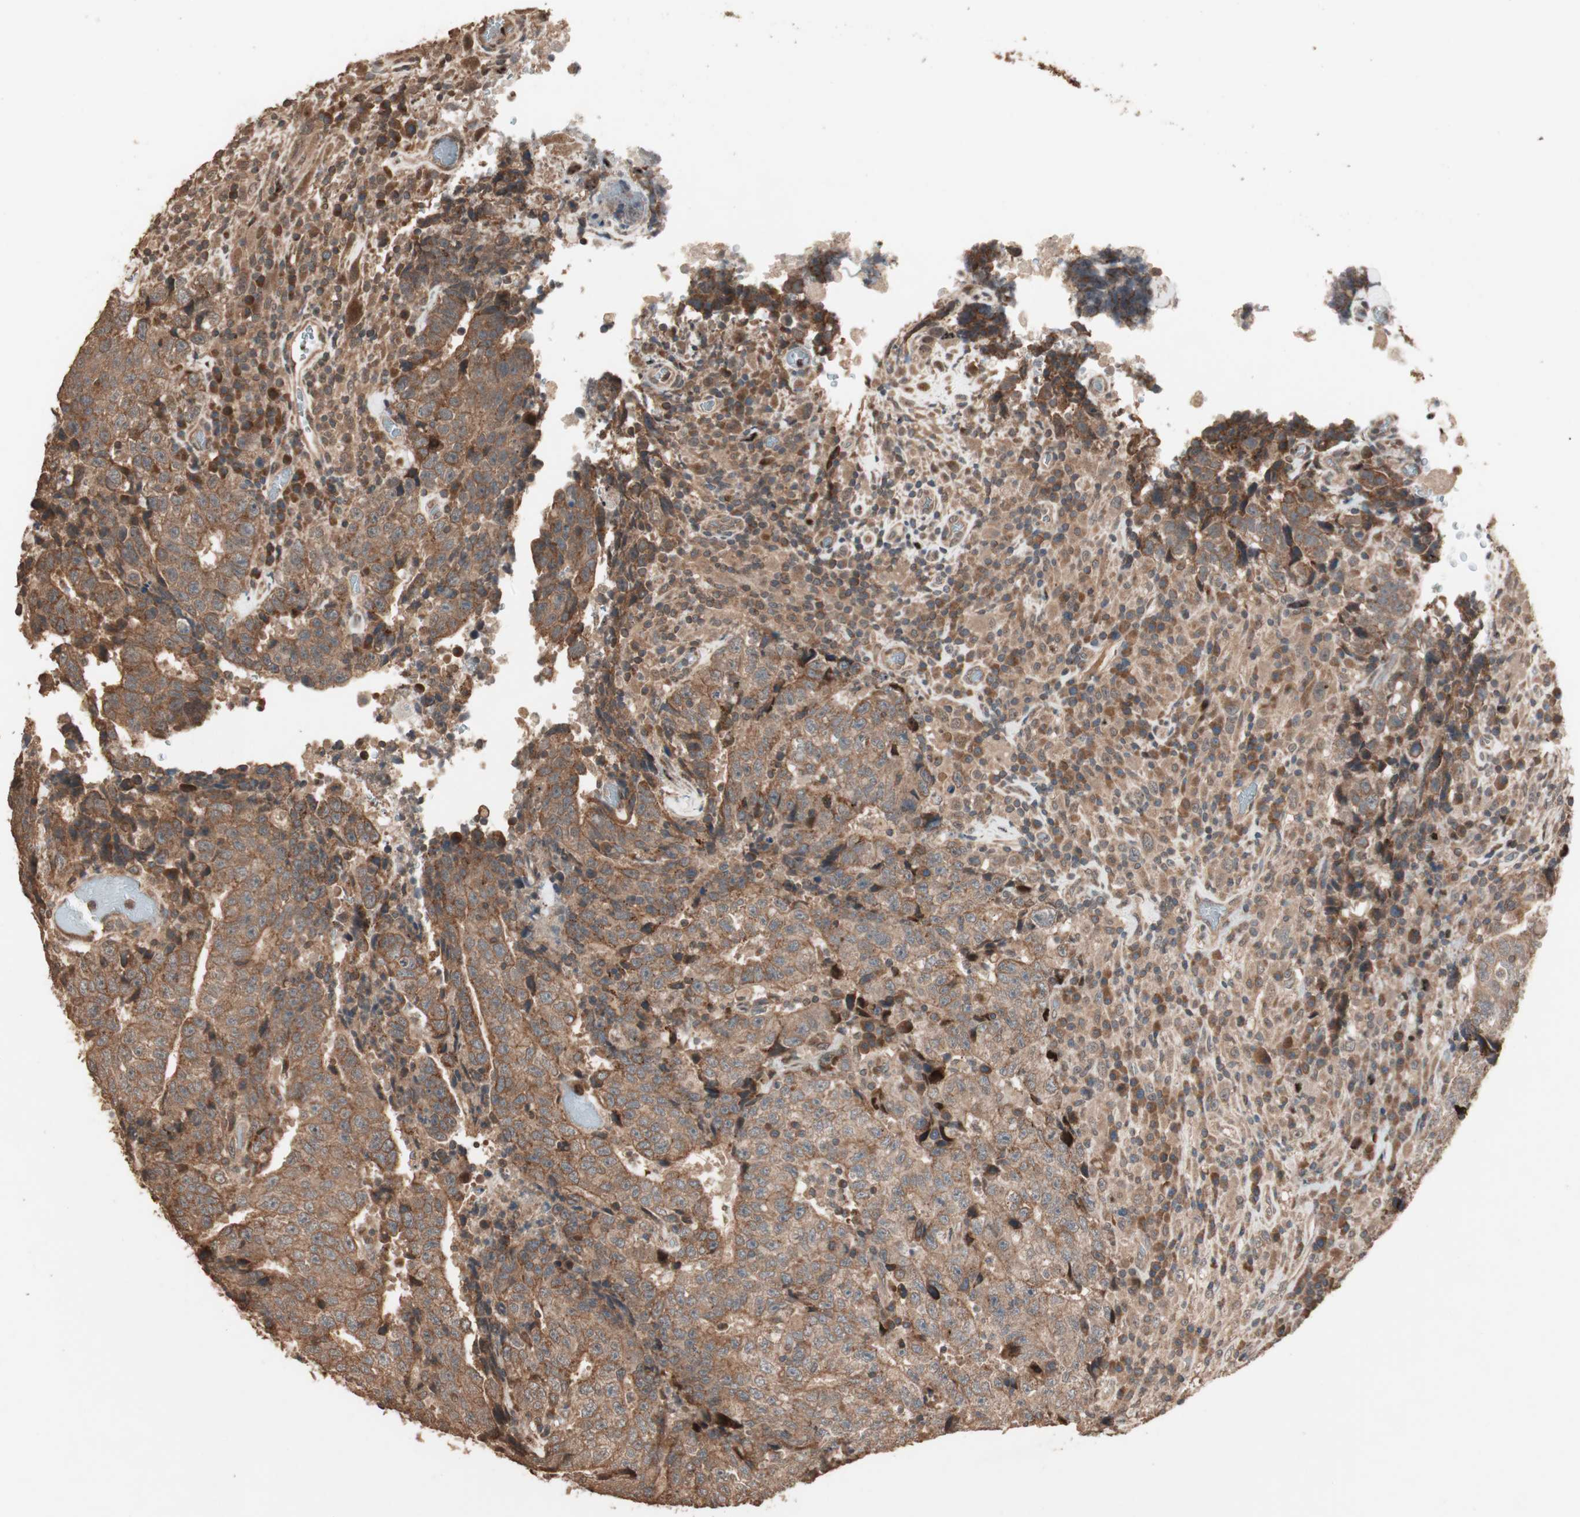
{"staining": {"intensity": "moderate", "quantity": ">75%", "location": "cytoplasmic/membranous"}, "tissue": "testis cancer", "cell_type": "Tumor cells", "image_type": "cancer", "snomed": [{"axis": "morphology", "description": "Necrosis, NOS"}, {"axis": "morphology", "description": "Carcinoma, Embryonal, NOS"}, {"axis": "topography", "description": "Testis"}], "caption": "Immunohistochemical staining of human embryonal carcinoma (testis) reveals moderate cytoplasmic/membranous protein staining in approximately >75% of tumor cells.", "gene": "USP20", "patient": {"sex": "male", "age": 19}}